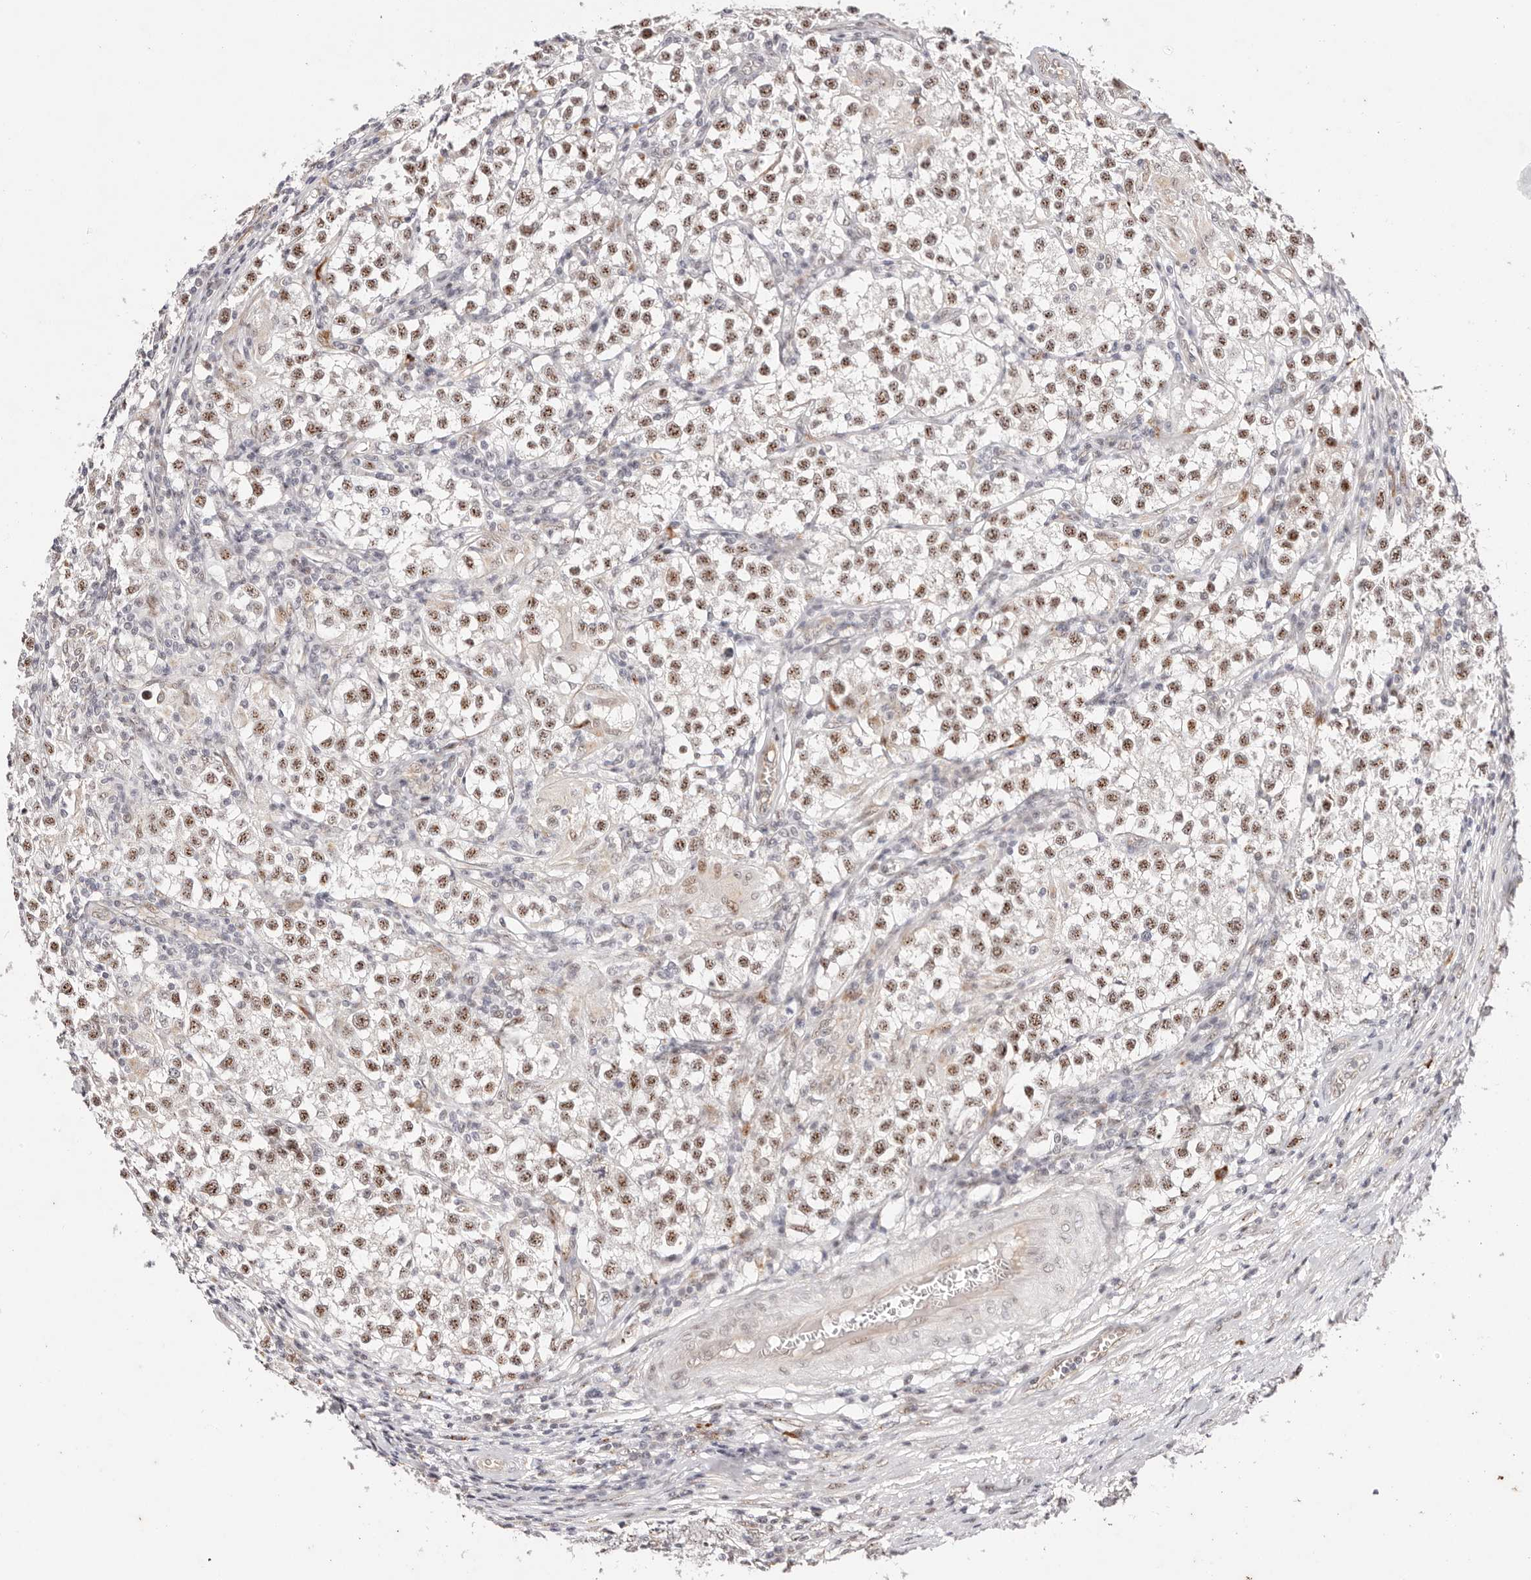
{"staining": {"intensity": "moderate", "quantity": ">75%", "location": "nuclear"}, "tissue": "testis cancer", "cell_type": "Tumor cells", "image_type": "cancer", "snomed": [{"axis": "morphology", "description": "Seminoma, NOS"}, {"axis": "morphology", "description": "Carcinoma, Embryonal, NOS"}, {"axis": "topography", "description": "Testis"}], "caption": "IHC (DAB (3,3'-diaminobenzidine)) staining of seminoma (testis) displays moderate nuclear protein positivity in about >75% of tumor cells.", "gene": "WRN", "patient": {"sex": "male", "age": 43}}